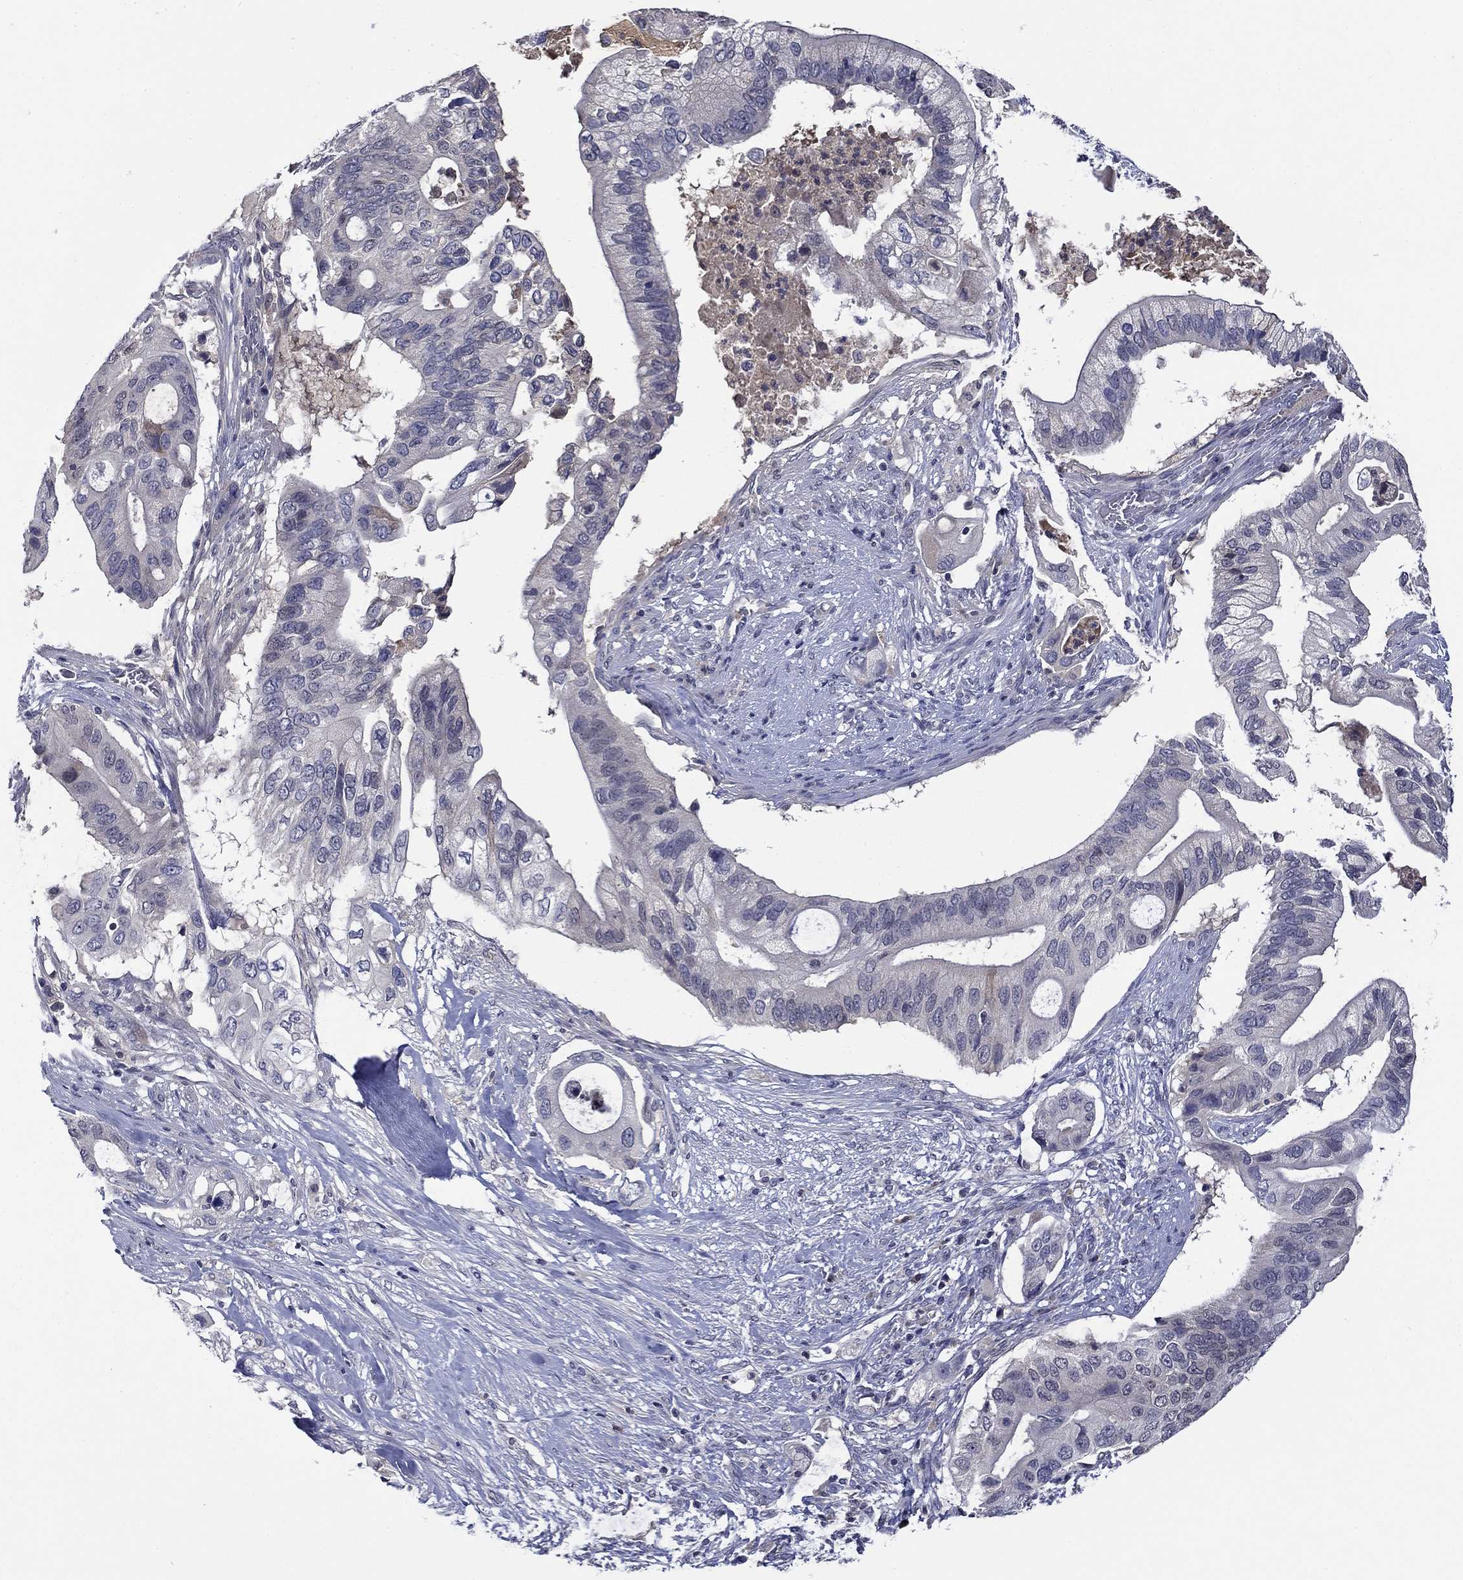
{"staining": {"intensity": "negative", "quantity": "none", "location": "none"}, "tissue": "pancreatic cancer", "cell_type": "Tumor cells", "image_type": "cancer", "snomed": [{"axis": "morphology", "description": "Adenocarcinoma, NOS"}, {"axis": "topography", "description": "Pancreas"}], "caption": "Tumor cells show no significant protein positivity in pancreatic cancer. (Brightfield microscopy of DAB (3,3'-diaminobenzidine) immunohistochemistry at high magnification).", "gene": "DDTL", "patient": {"sex": "female", "age": 72}}